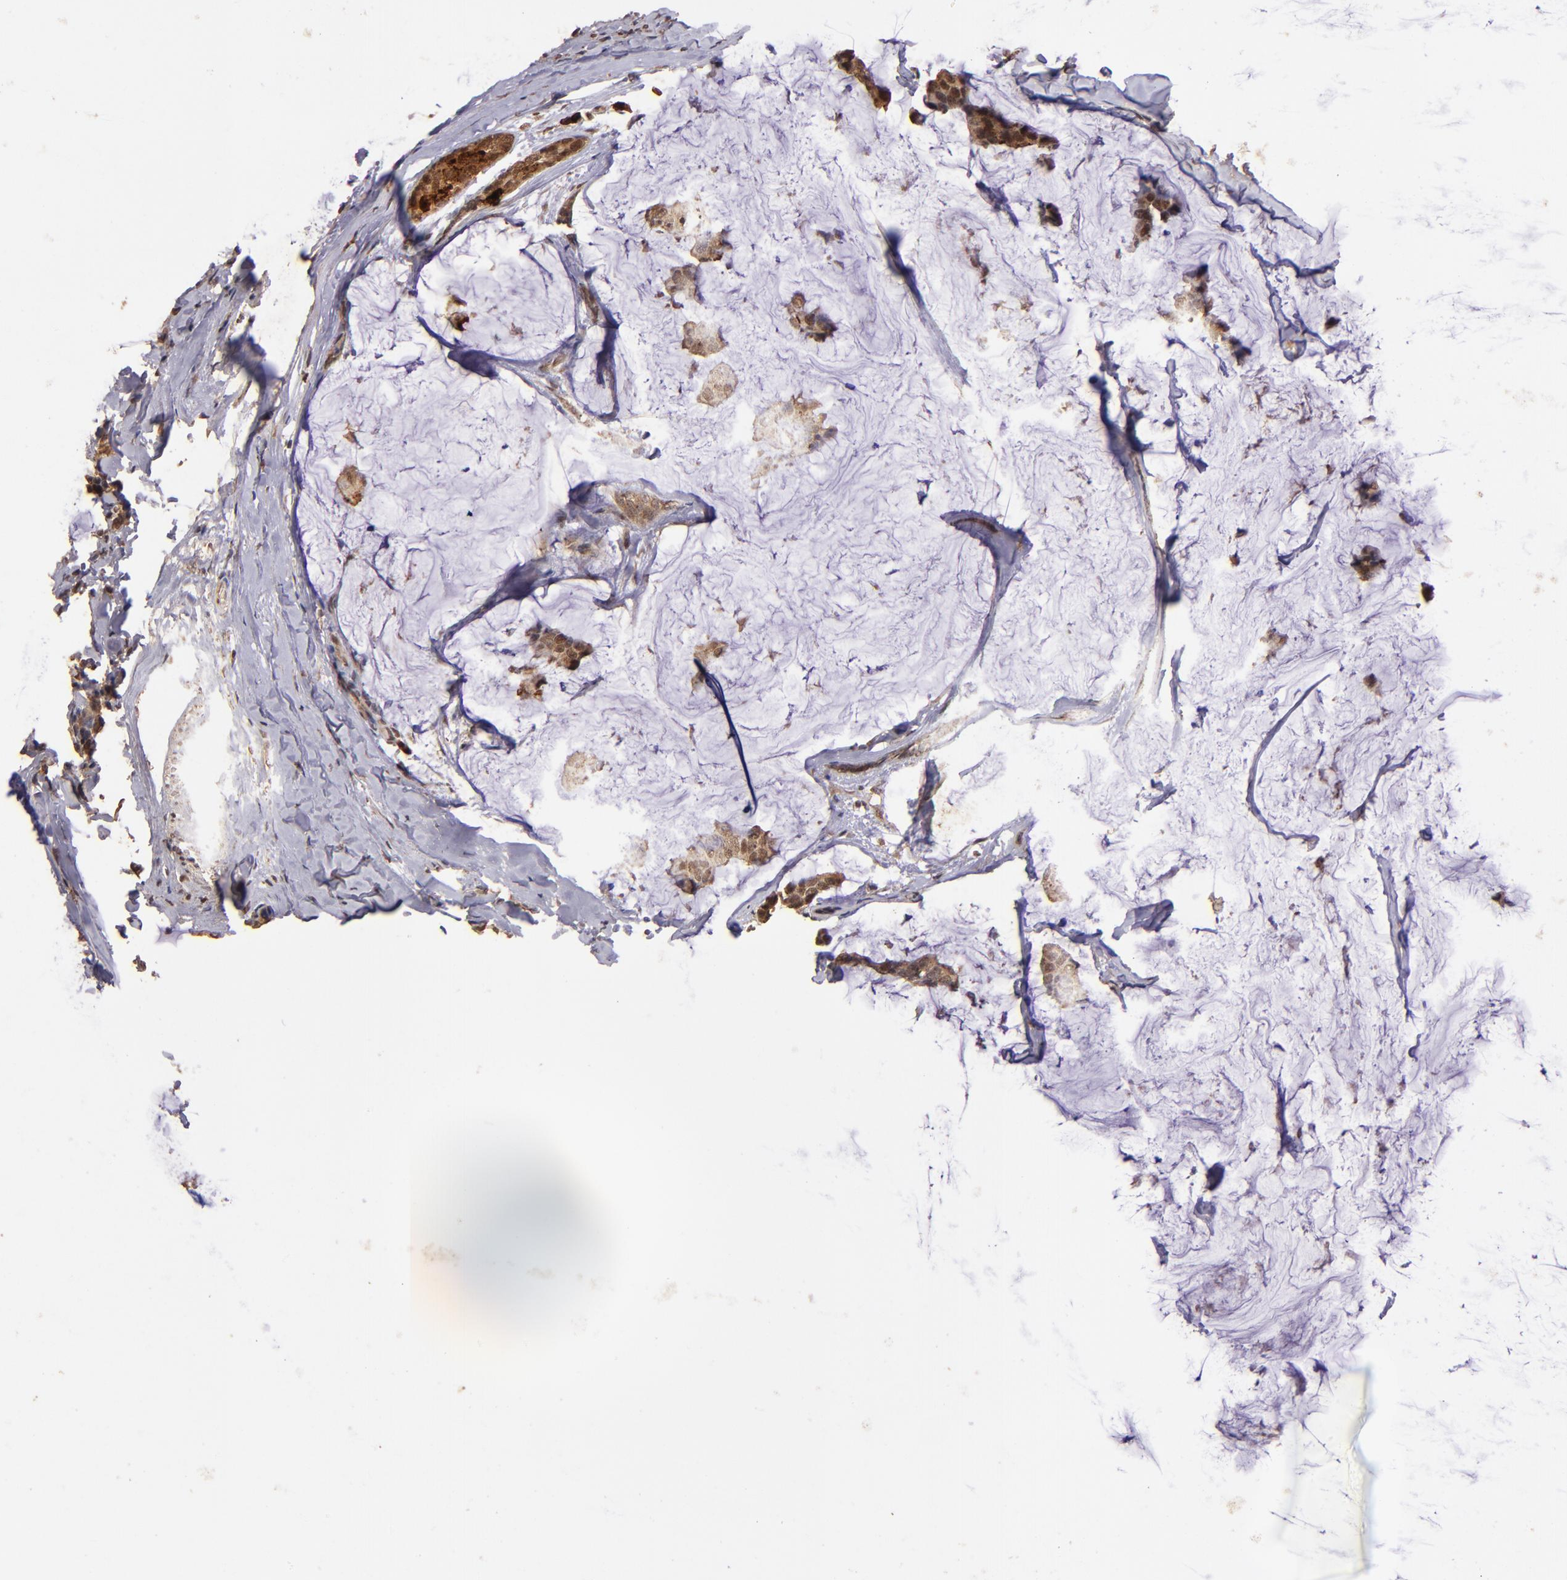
{"staining": {"intensity": "strong", "quantity": ">75%", "location": "cytoplasmic/membranous,nuclear"}, "tissue": "breast cancer", "cell_type": "Tumor cells", "image_type": "cancer", "snomed": [{"axis": "morphology", "description": "Normal tissue, NOS"}, {"axis": "morphology", "description": "Duct carcinoma"}, {"axis": "topography", "description": "Breast"}], "caption": "Protein staining of breast cancer tissue shows strong cytoplasmic/membranous and nuclear expression in about >75% of tumor cells.", "gene": "RIOK3", "patient": {"sex": "female", "age": 50}}